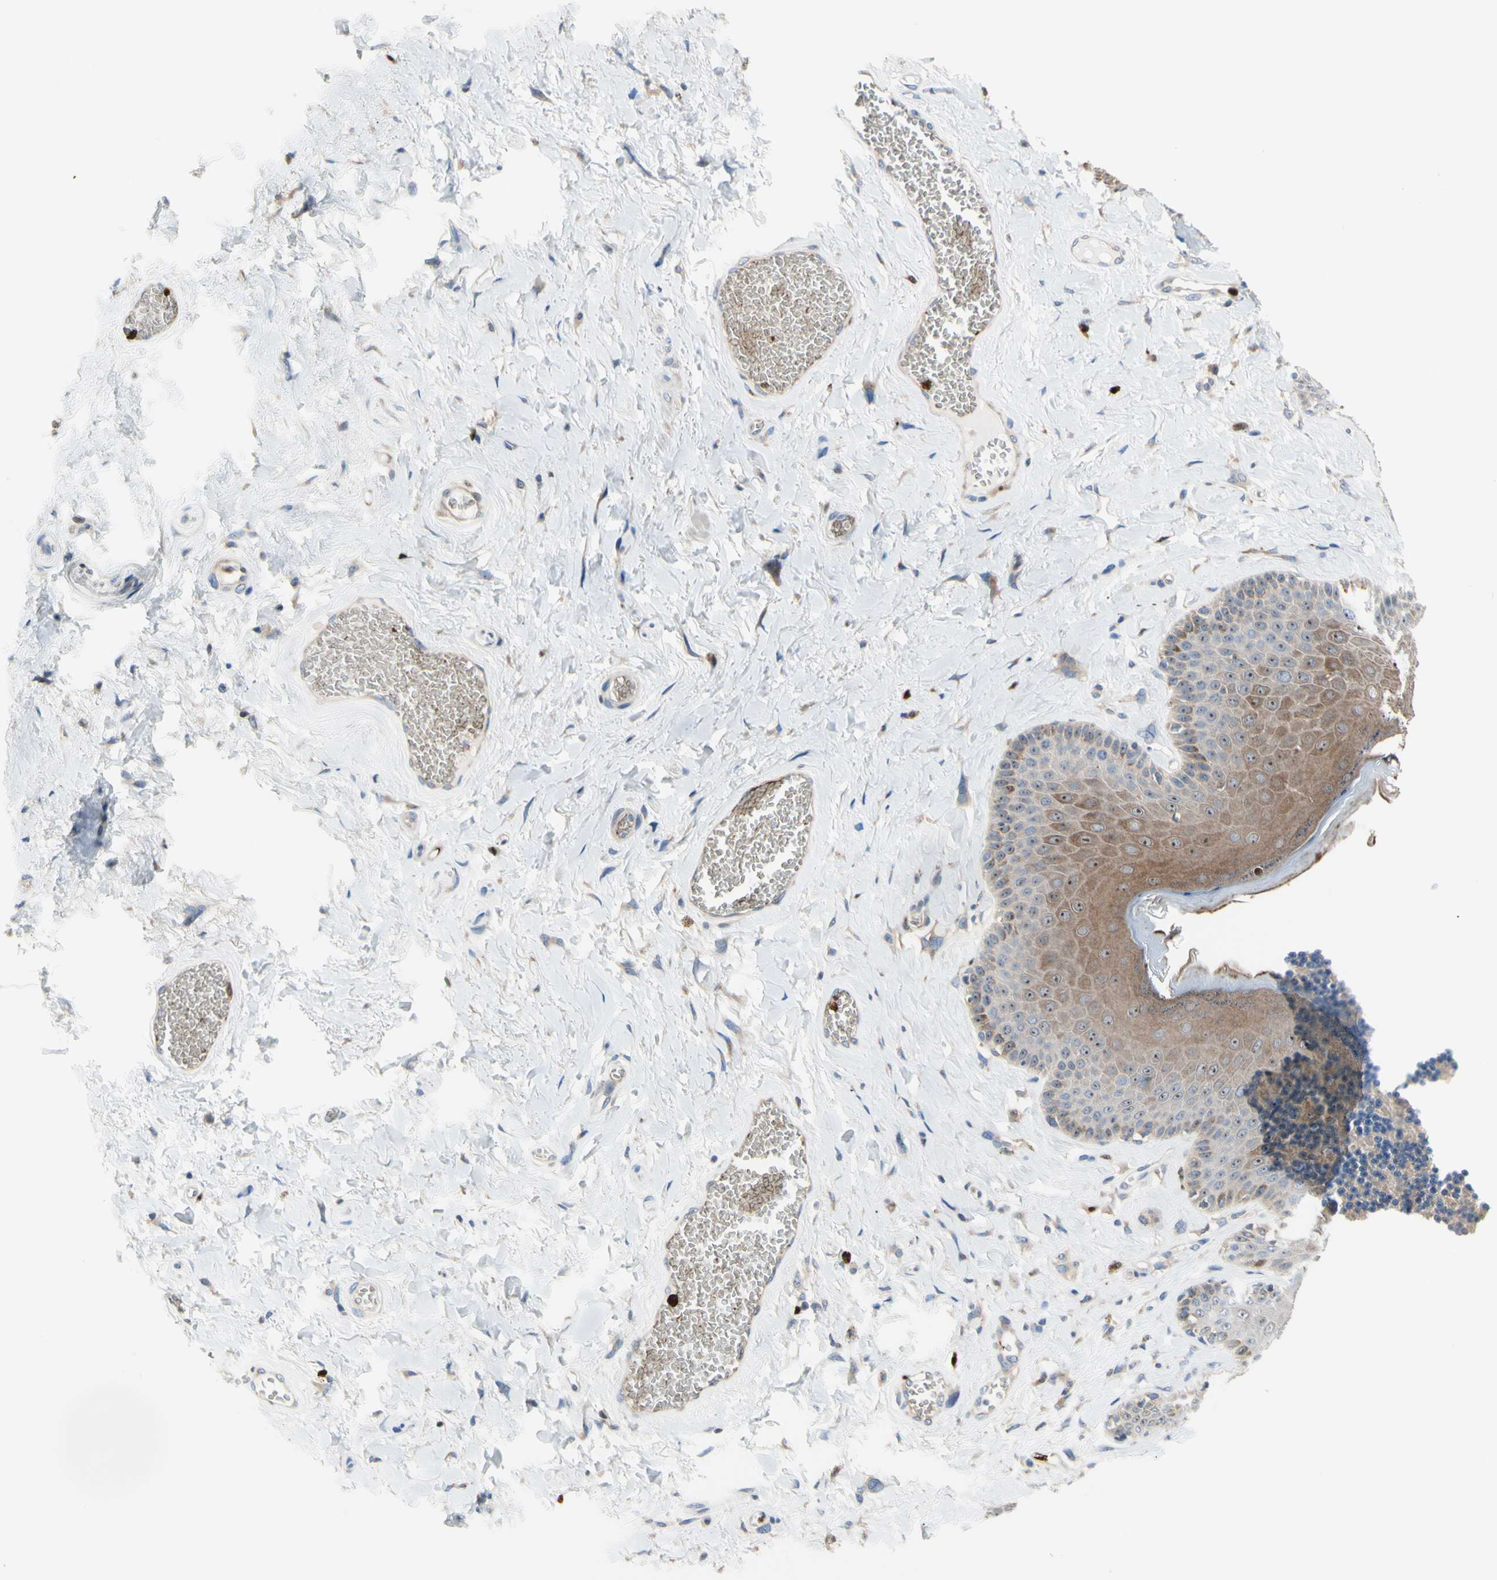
{"staining": {"intensity": "moderate", "quantity": "25%-75%", "location": "cytoplasmic/membranous,nuclear"}, "tissue": "skin", "cell_type": "Epidermal cells", "image_type": "normal", "snomed": [{"axis": "morphology", "description": "Normal tissue, NOS"}, {"axis": "topography", "description": "Anal"}], "caption": "Moderate cytoplasmic/membranous,nuclear protein positivity is identified in about 25%-75% of epidermal cells in skin. (IHC, brightfield microscopy, high magnification).", "gene": "USP9X", "patient": {"sex": "male", "age": 69}}